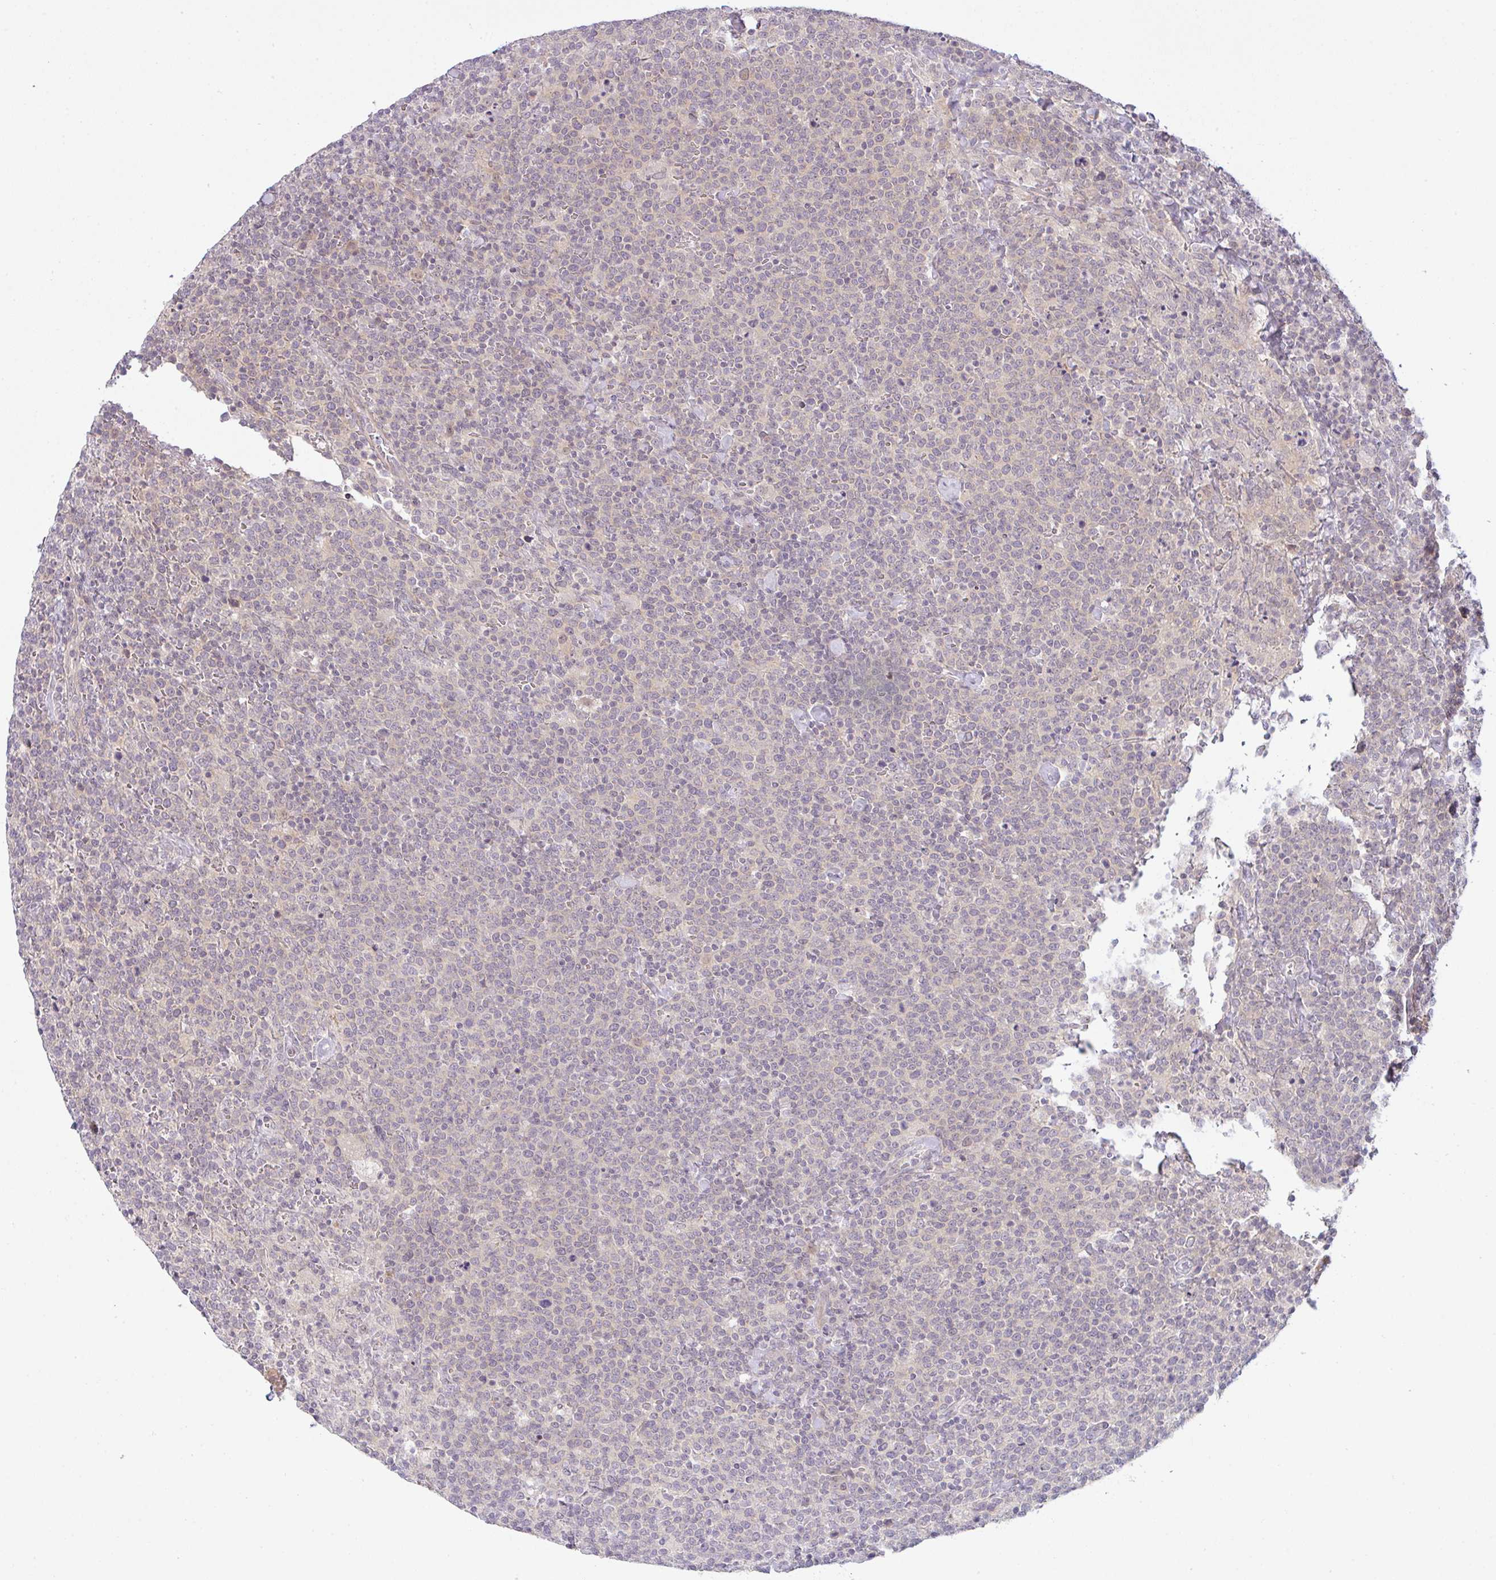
{"staining": {"intensity": "negative", "quantity": "none", "location": "none"}, "tissue": "lymphoma", "cell_type": "Tumor cells", "image_type": "cancer", "snomed": [{"axis": "morphology", "description": "Malignant lymphoma, non-Hodgkin's type, High grade"}, {"axis": "topography", "description": "Lymph node"}], "caption": "Lymphoma stained for a protein using IHC shows no staining tumor cells.", "gene": "CSE1L", "patient": {"sex": "male", "age": 61}}